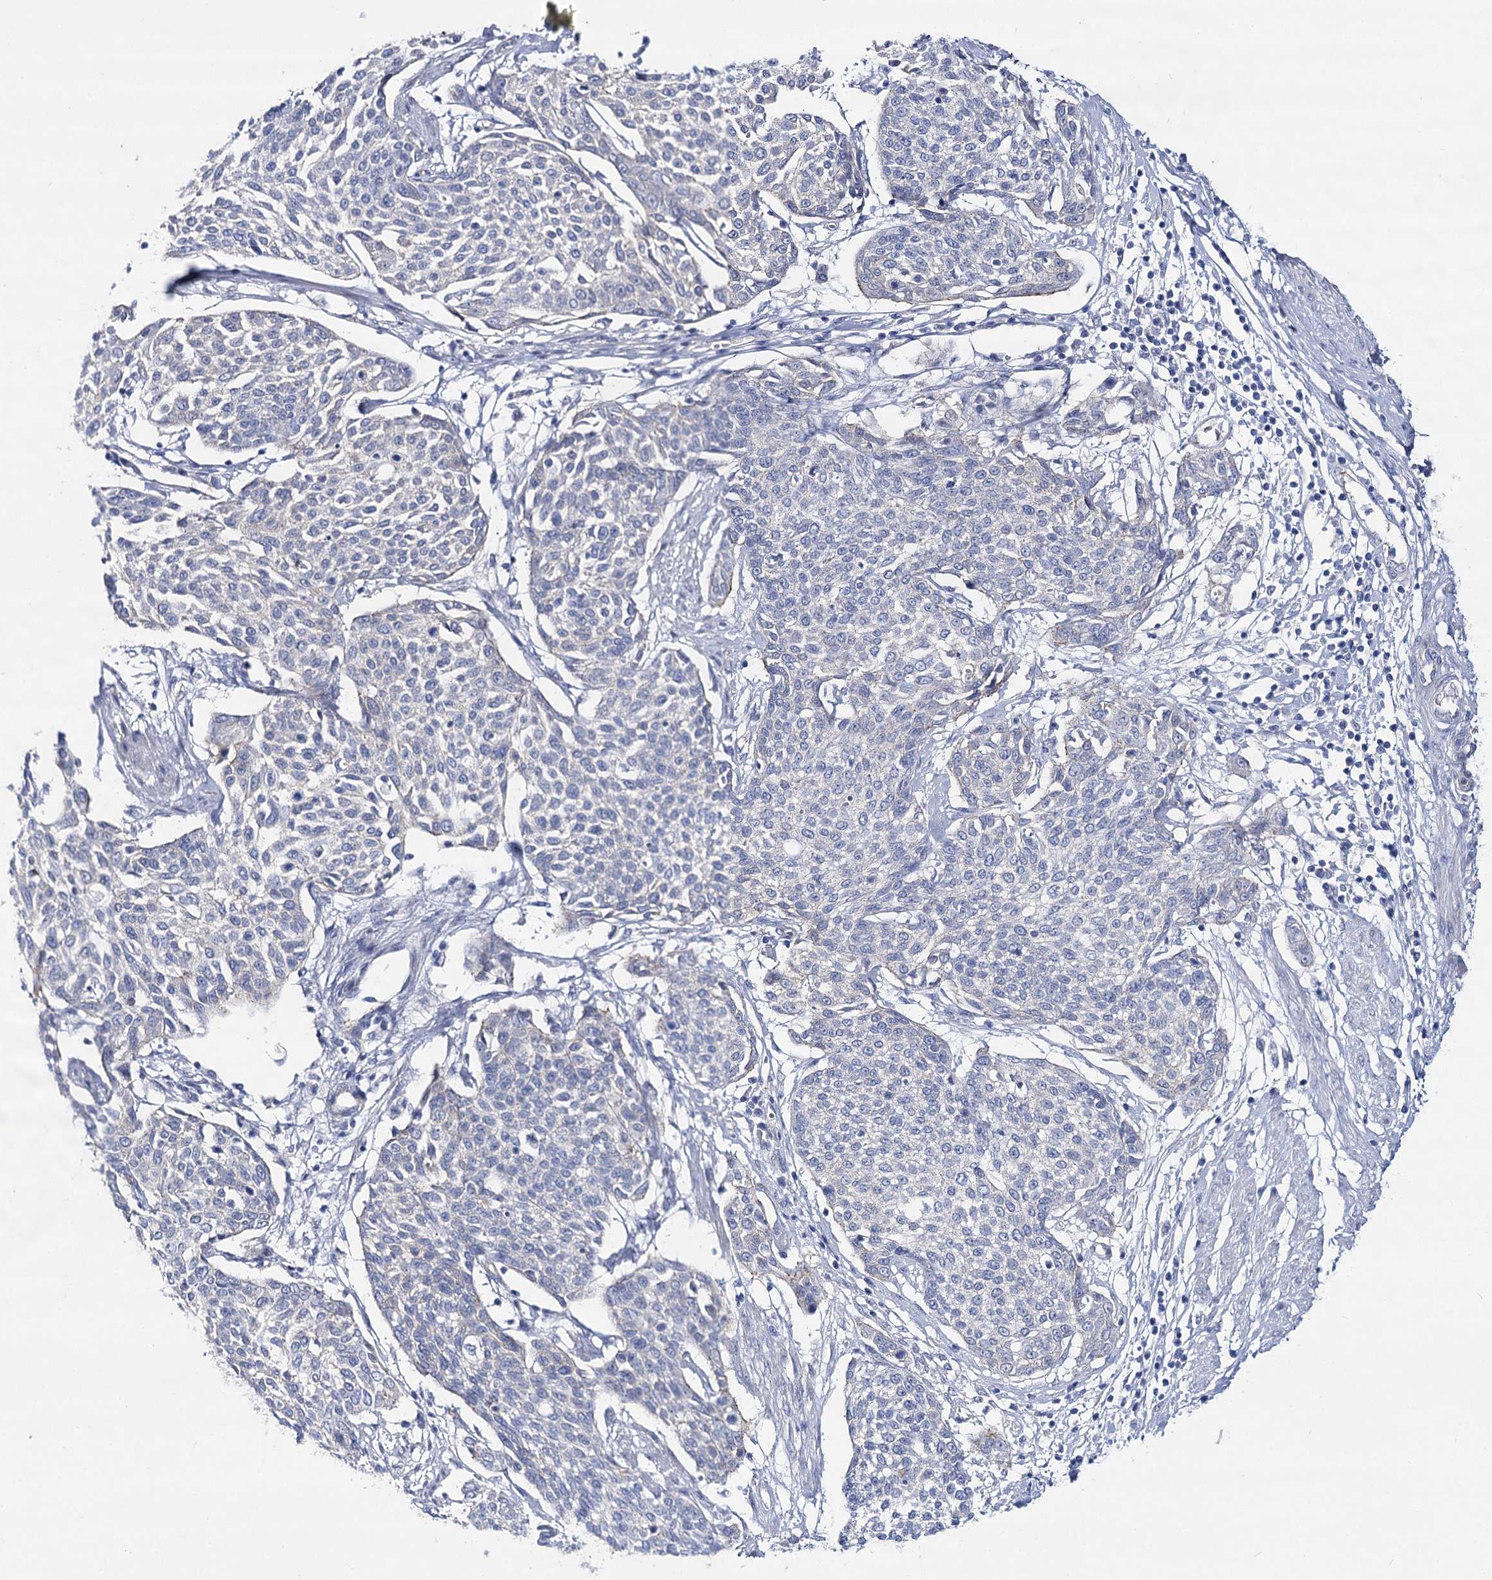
{"staining": {"intensity": "negative", "quantity": "none", "location": "none"}, "tissue": "cervical cancer", "cell_type": "Tumor cells", "image_type": "cancer", "snomed": [{"axis": "morphology", "description": "Squamous cell carcinoma, NOS"}, {"axis": "topography", "description": "Cervix"}], "caption": "This is an IHC photomicrograph of cervical cancer. There is no staining in tumor cells.", "gene": "NRAP", "patient": {"sex": "female", "age": 34}}